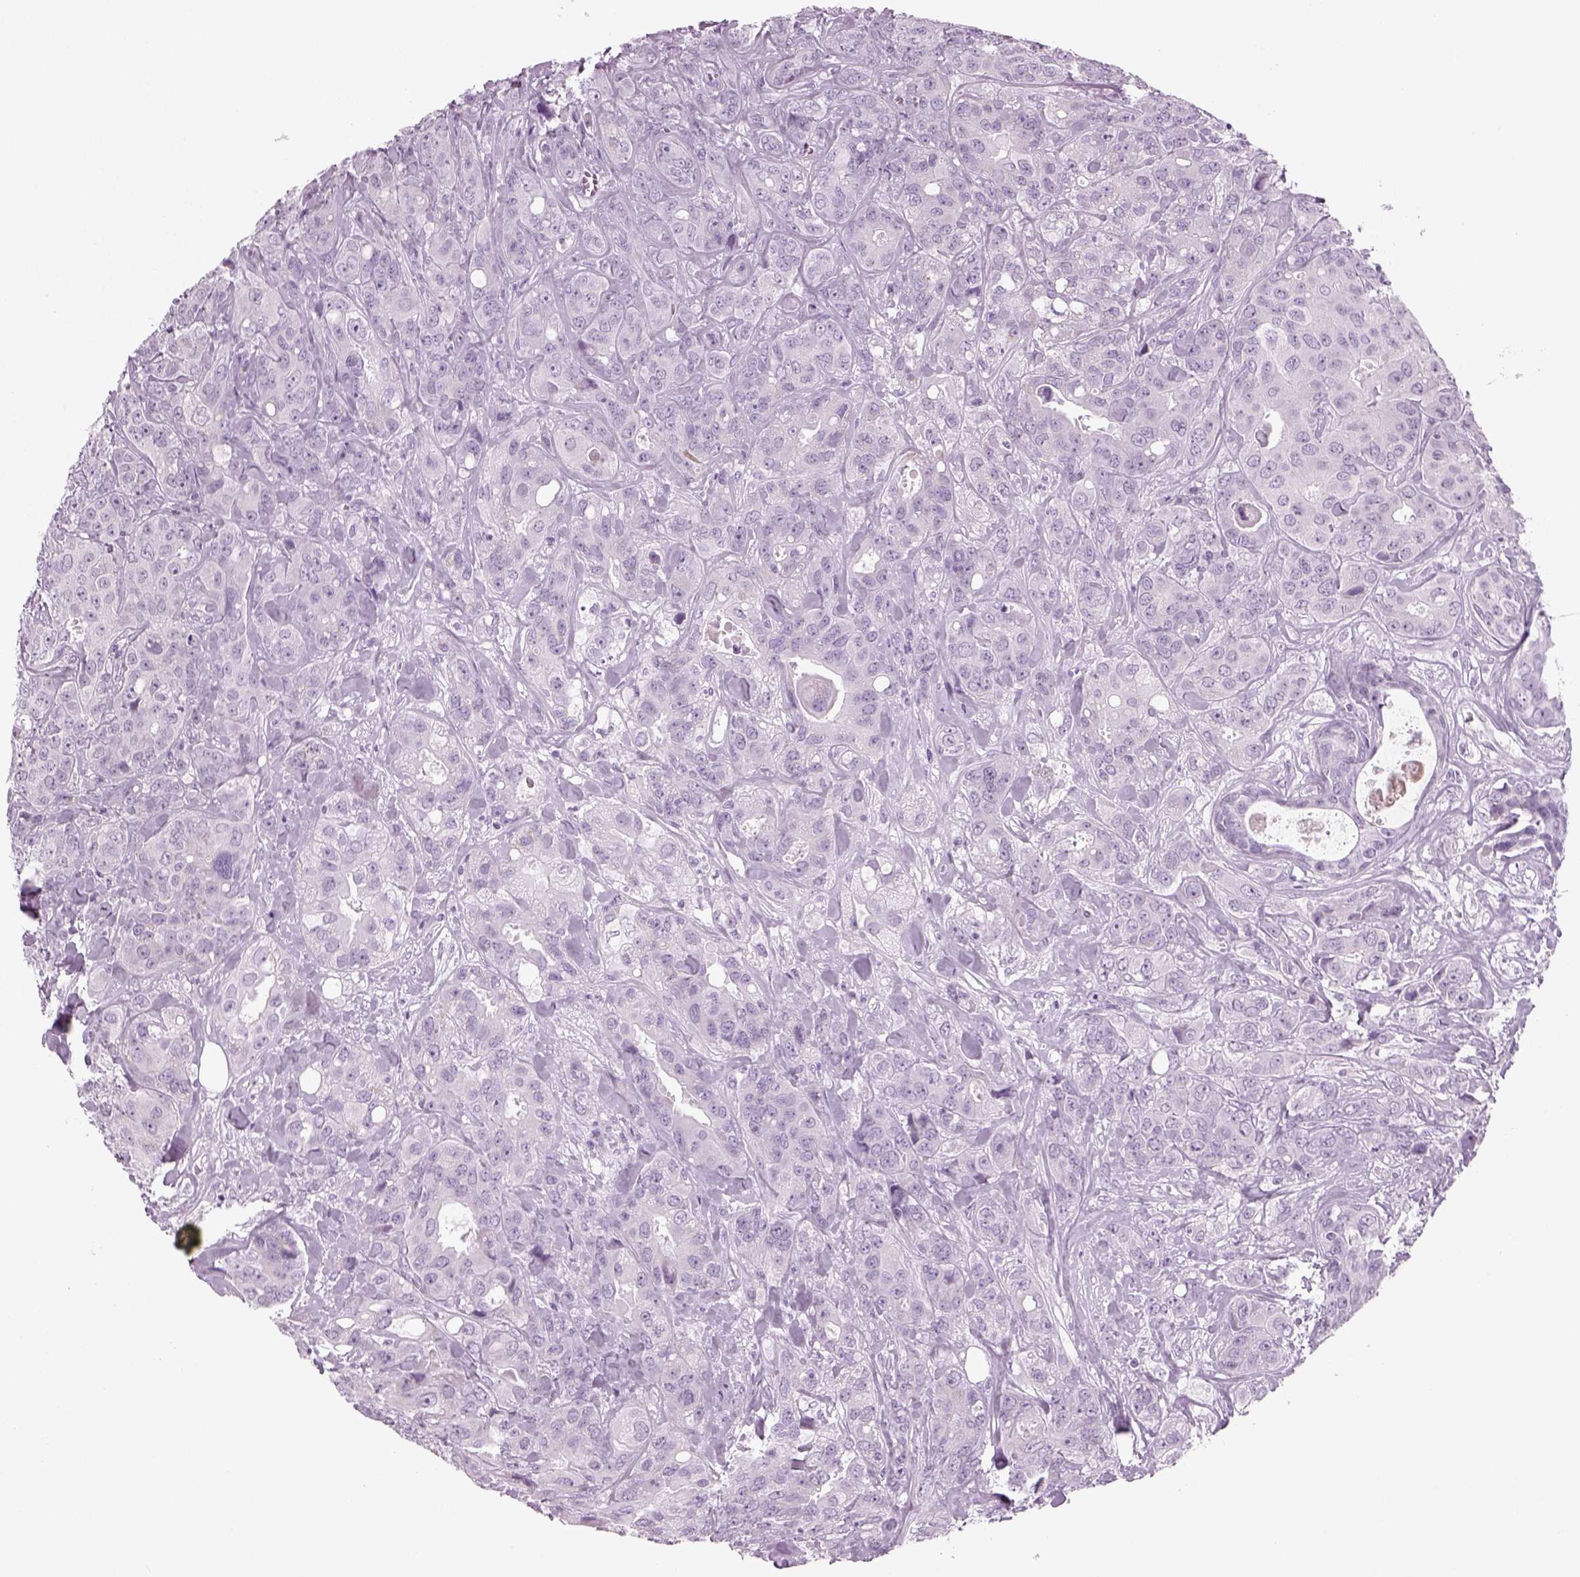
{"staining": {"intensity": "negative", "quantity": "none", "location": "none"}, "tissue": "breast cancer", "cell_type": "Tumor cells", "image_type": "cancer", "snomed": [{"axis": "morphology", "description": "Duct carcinoma"}, {"axis": "topography", "description": "Breast"}], "caption": "There is no significant staining in tumor cells of breast cancer (intraductal carcinoma).", "gene": "SAG", "patient": {"sex": "female", "age": 43}}